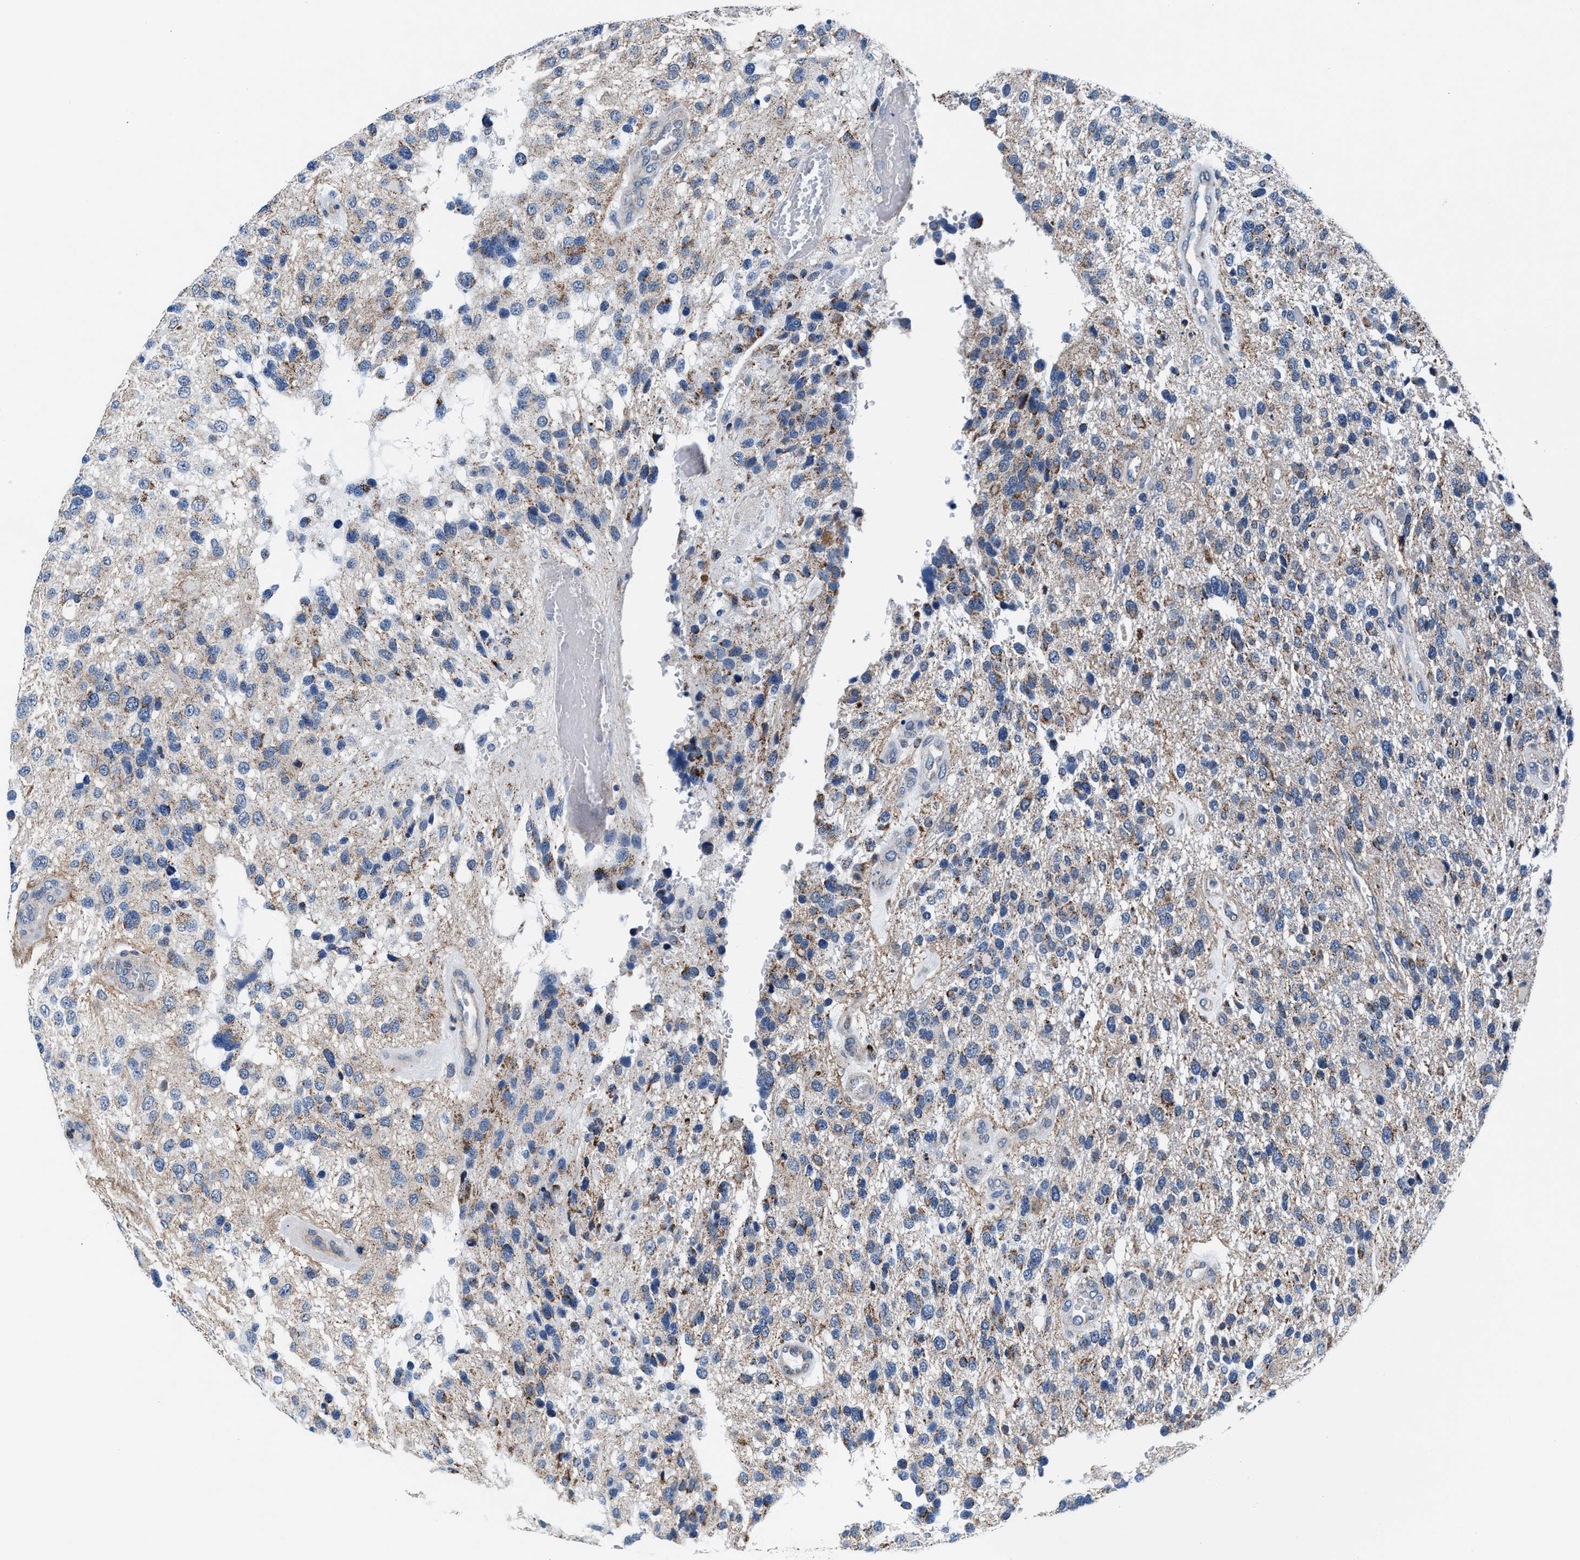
{"staining": {"intensity": "moderate", "quantity": "25%-75%", "location": "cytoplasmic/membranous"}, "tissue": "glioma", "cell_type": "Tumor cells", "image_type": "cancer", "snomed": [{"axis": "morphology", "description": "Glioma, malignant, High grade"}, {"axis": "topography", "description": "Brain"}], "caption": "Human glioma stained with a protein marker exhibits moderate staining in tumor cells.", "gene": "NKTR", "patient": {"sex": "female", "age": 58}}